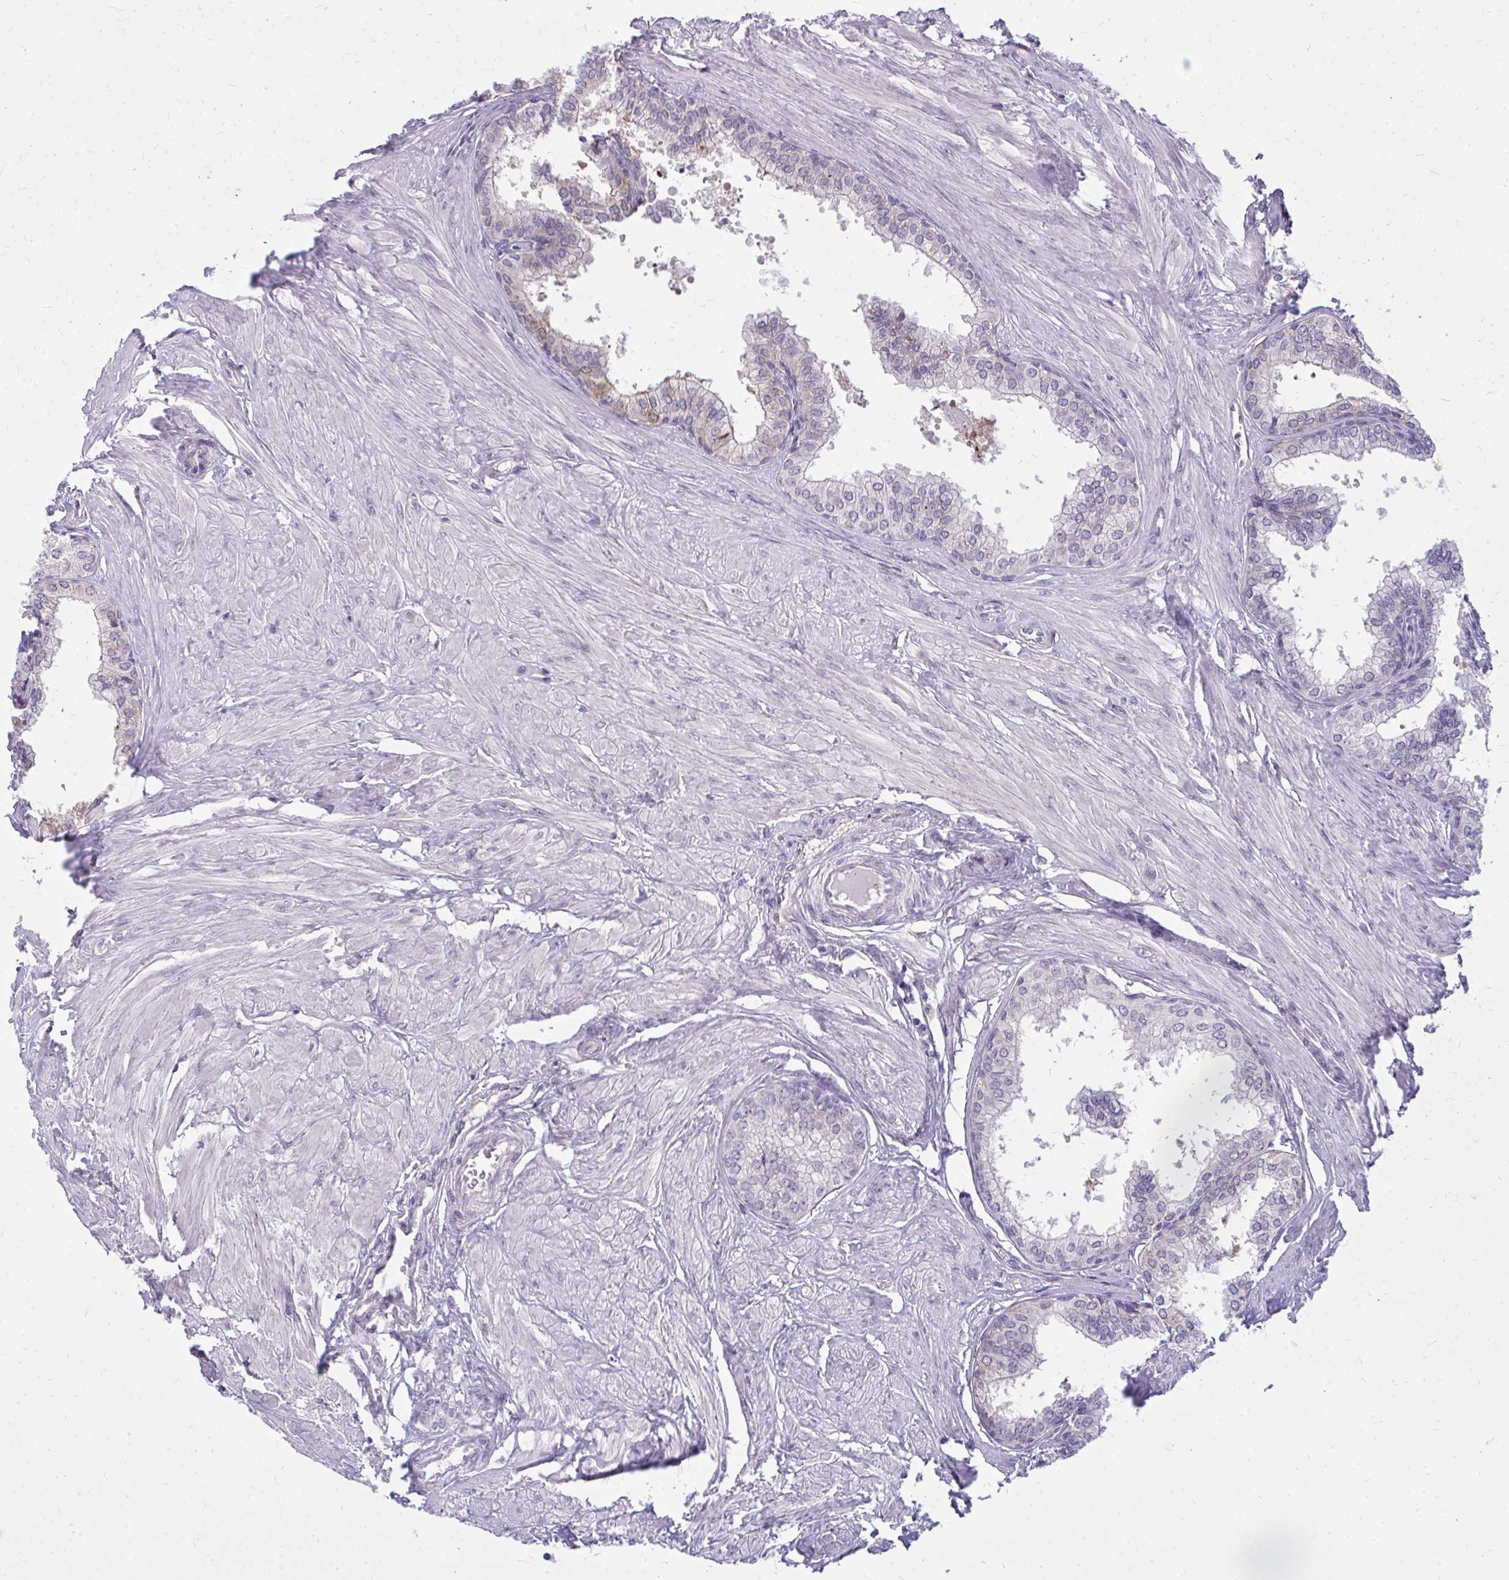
{"staining": {"intensity": "negative", "quantity": "none", "location": "none"}, "tissue": "prostate", "cell_type": "Glandular cells", "image_type": "normal", "snomed": [{"axis": "morphology", "description": "Normal tissue, NOS"}, {"axis": "topography", "description": "Prostate"}, {"axis": "topography", "description": "Peripheral nerve tissue"}], "caption": "DAB immunohistochemical staining of normal human prostate reveals no significant positivity in glandular cells. (DAB (3,3'-diaminobenzidine) IHC with hematoxylin counter stain).", "gene": "ACSL5", "patient": {"sex": "male", "age": 55}}